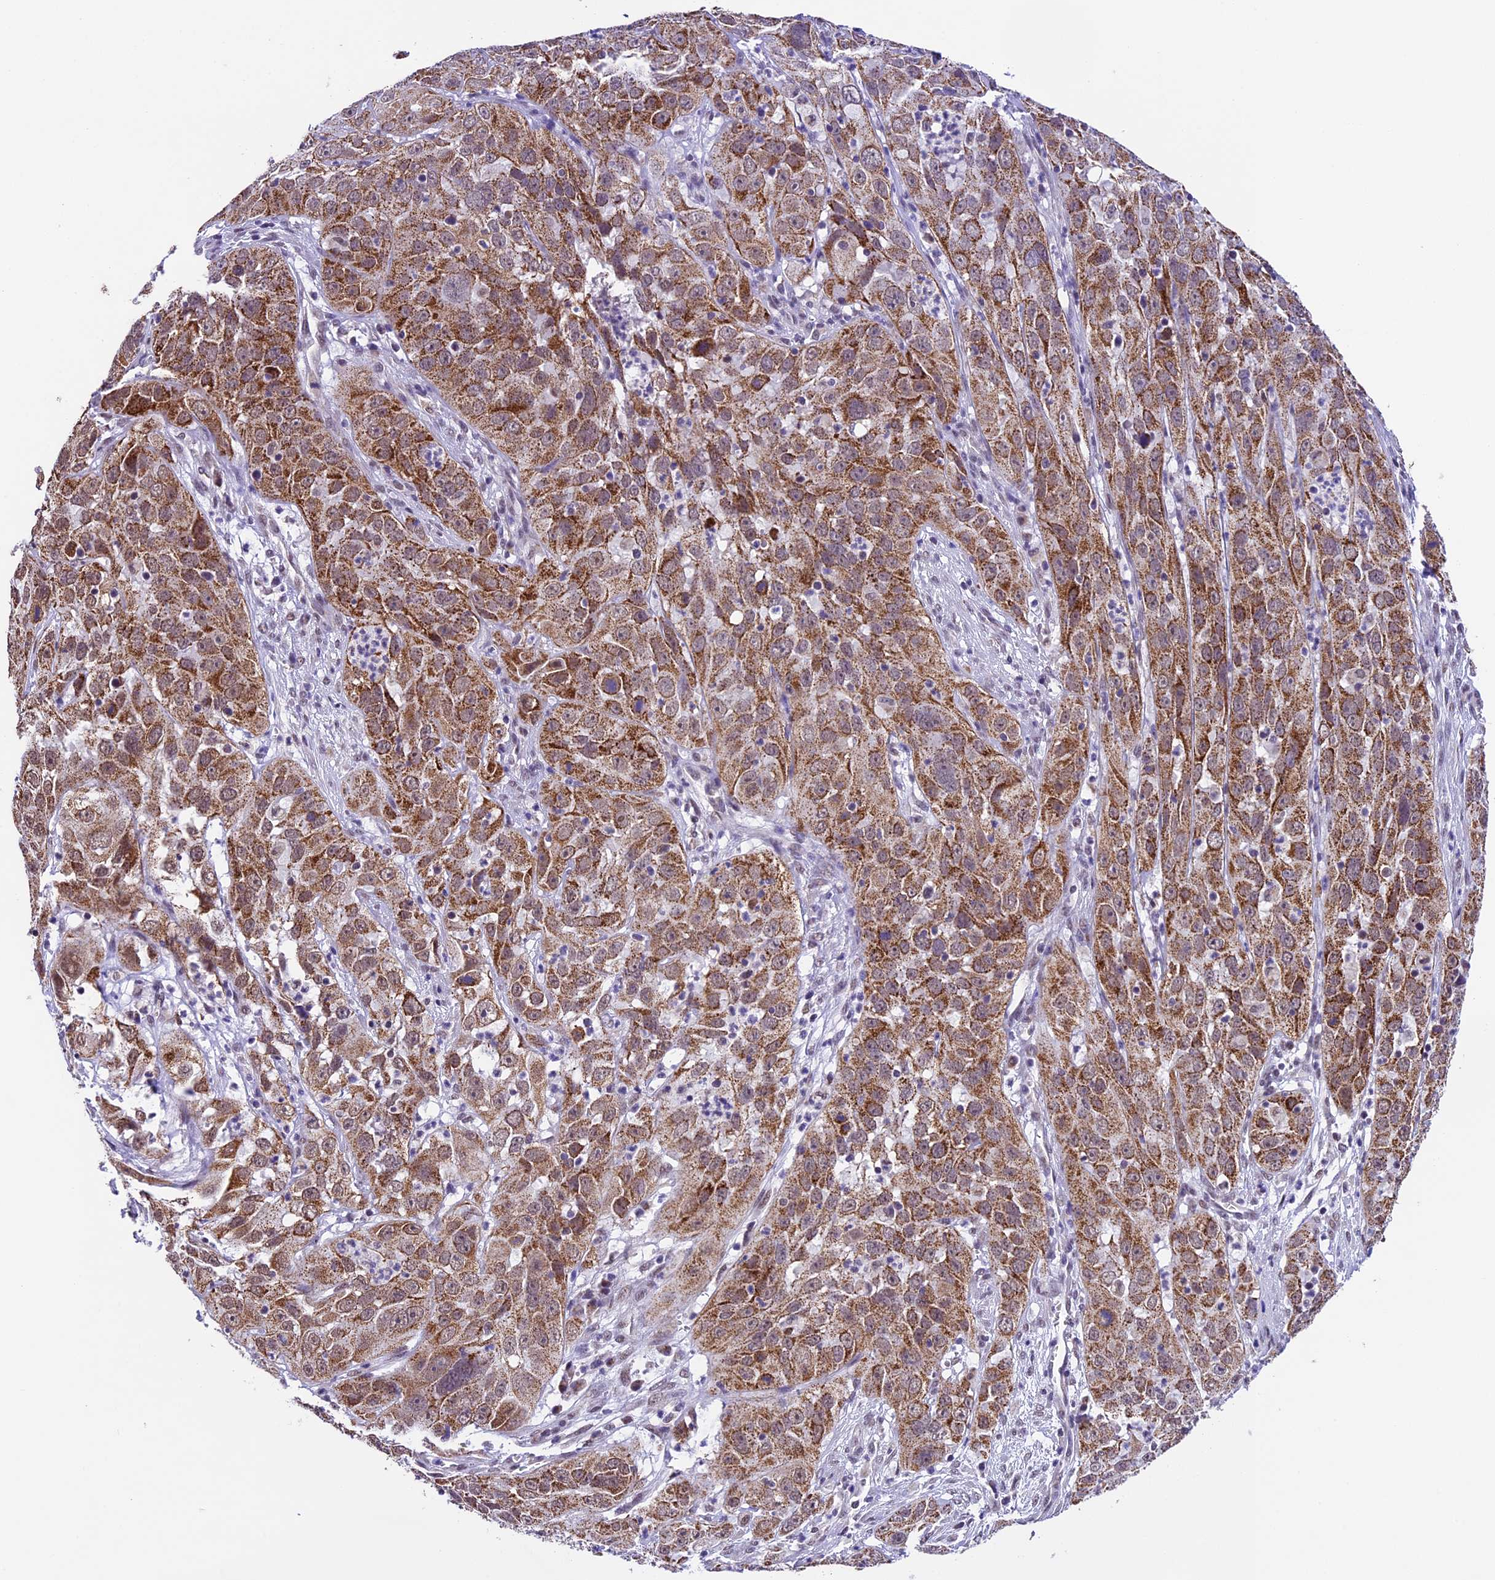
{"staining": {"intensity": "moderate", "quantity": ">75%", "location": "cytoplasmic/membranous"}, "tissue": "cervical cancer", "cell_type": "Tumor cells", "image_type": "cancer", "snomed": [{"axis": "morphology", "description": "Squamous cell carcinoma, NOS"}, {"axis": "topography", "description": "Cervix"}], "caption": "Immunohistochemical staining of cervical cancer (squamous cell carcinoma) exhibits moderate cytoplasmic/membranous protein expression in about >75% of tumor cells. Immunohistochemistry (ihc) stains the protein in brown and the nuclei are stained blue.", "gene": "CARS2", "patient": {"sex": "female", "age": 32}}